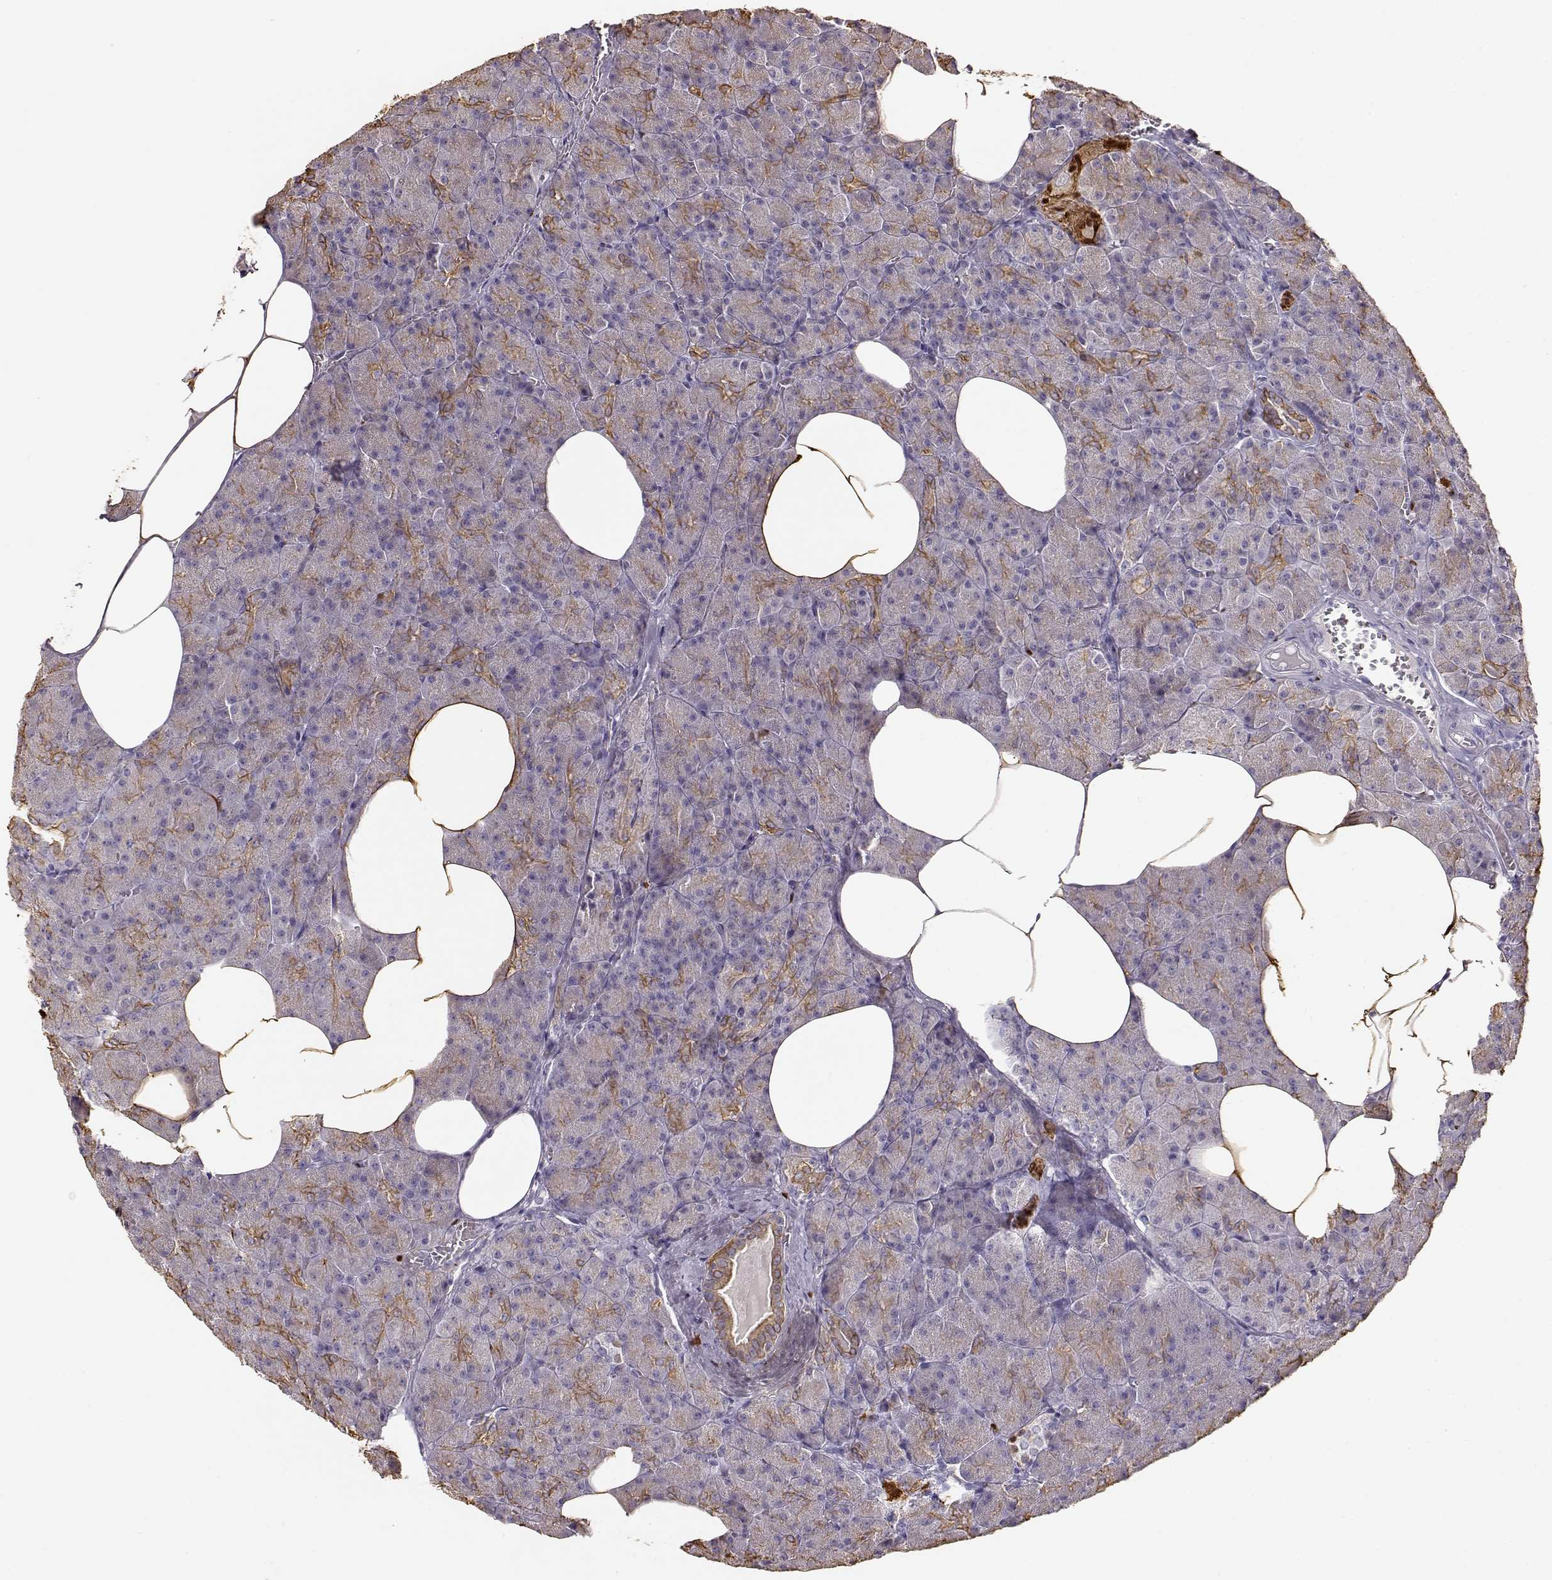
{"staining": {"intensity": "moderate", "quantity": "<25%", "location": "cytoplasmic/membranous"}, "tissue": "pancreas", "cell_type": "Exocrine glandular cells", "image_type": "normal", "snomed": [{"axis": "morphology", "description": "Normal tissue, NOS"}, {"axis": "topography", "description": "Pancreas"}], "caption": "The micrograph demonstrates staining of benign pancreas, revealing moderate cytoplasmic/membranous protein positivity (brown color) within exocrine glandular cells. The staining is performed using DAB (3,3'-diaminobenzidine) brown chromogen to label protein expression. The nuclei are counter-stained blue using hematoxylin.", "gene": "S100B", "patient": {"sex": "female", "age": 45}}